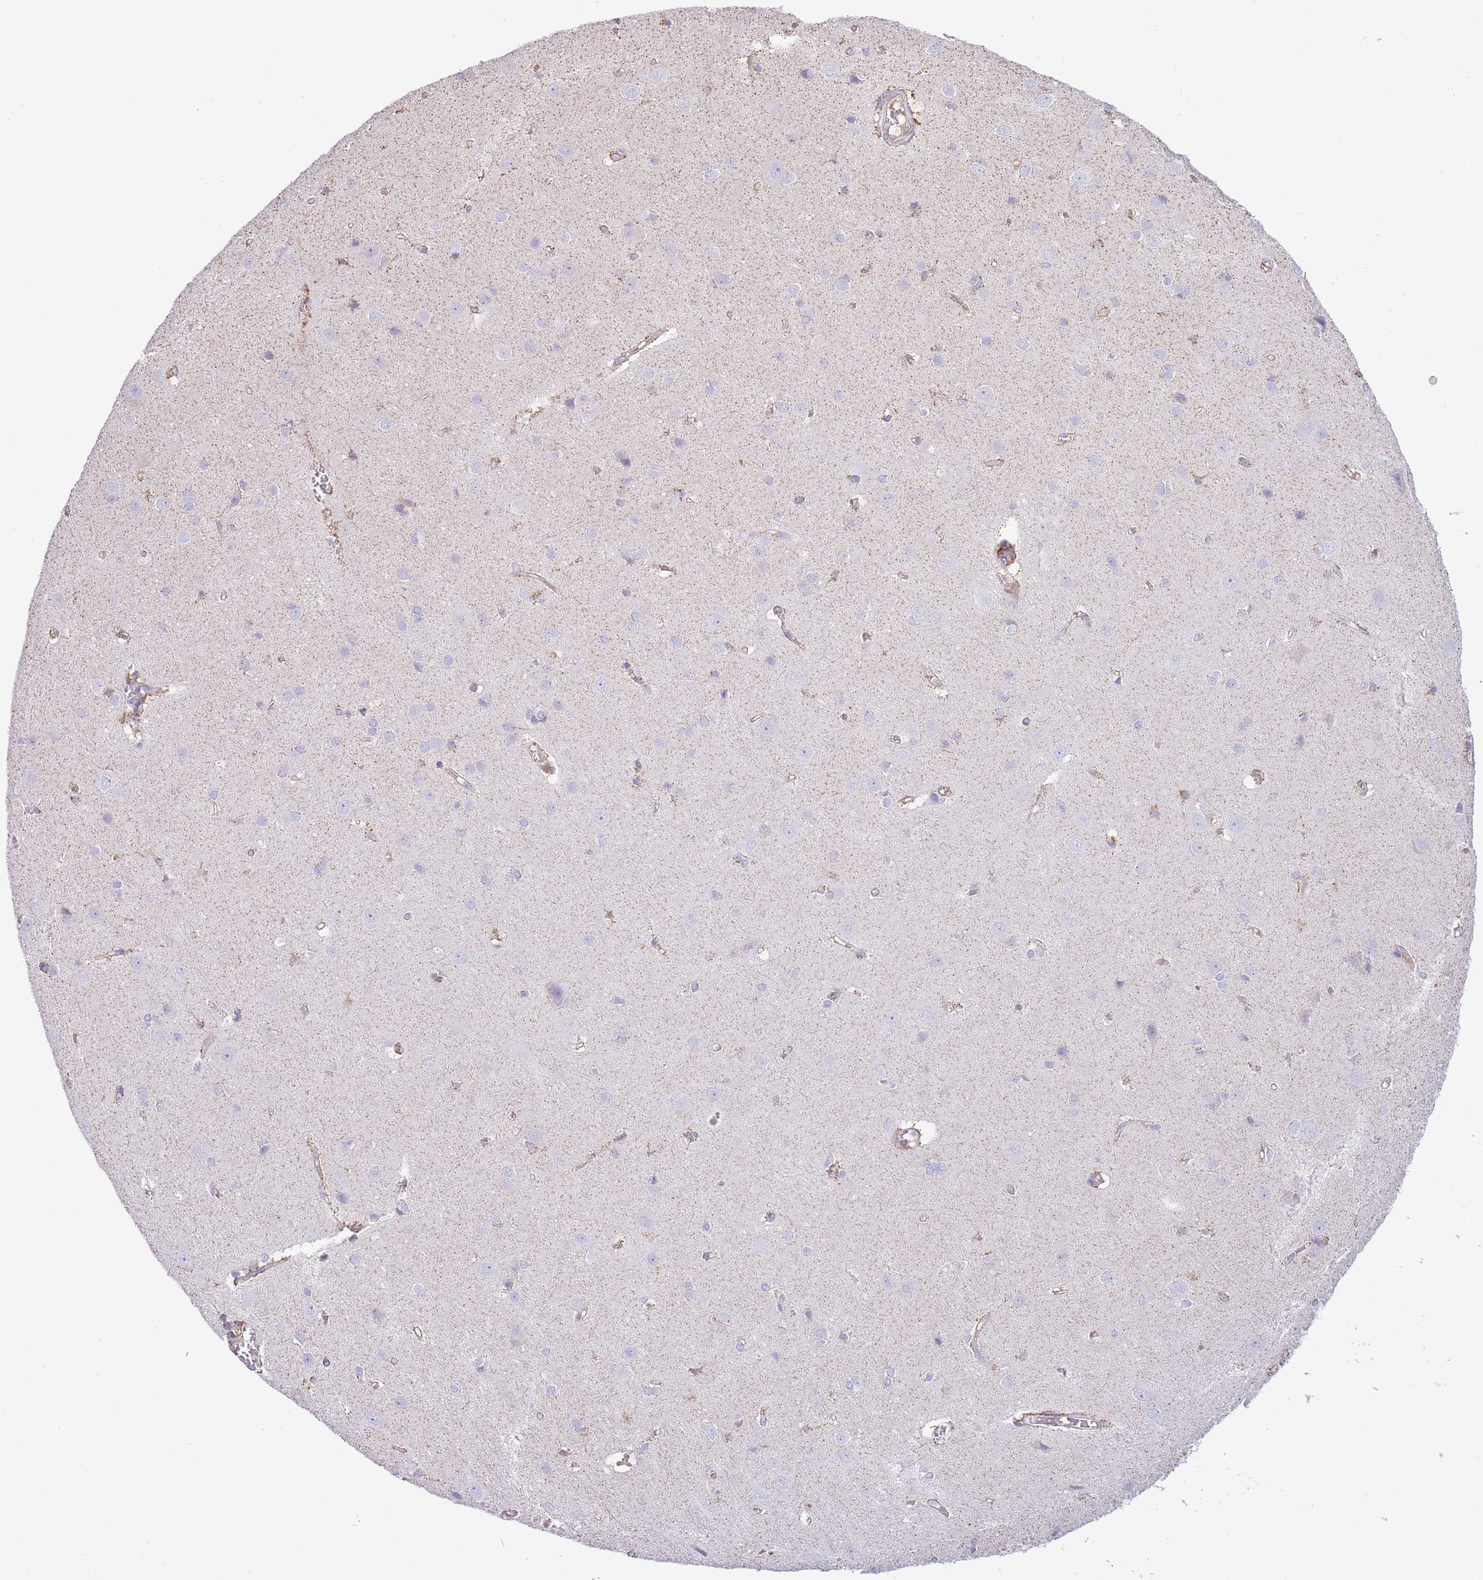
{"staining": {"intensity": "weak", "quantity": "25%-75%", "location": "cytoplasmic/membranous"}, "tissue": "cerebral cortex", "cell_type": "Endothelial cells", "image_type": "normal", "snomed": [{"axis": "morphology", "description": "Normal tissue, NOS"}, {"axis": "topography", "description": "Cerebral cortex"}], "caption": "Endothelial cells demonstrate low levels of weak cytoplasmic/membranous staining in about 25%-75% of cells in normal human cerebral cortex.", "gene": "PGM1", "patient": {"sex": "male", "age": 37}}